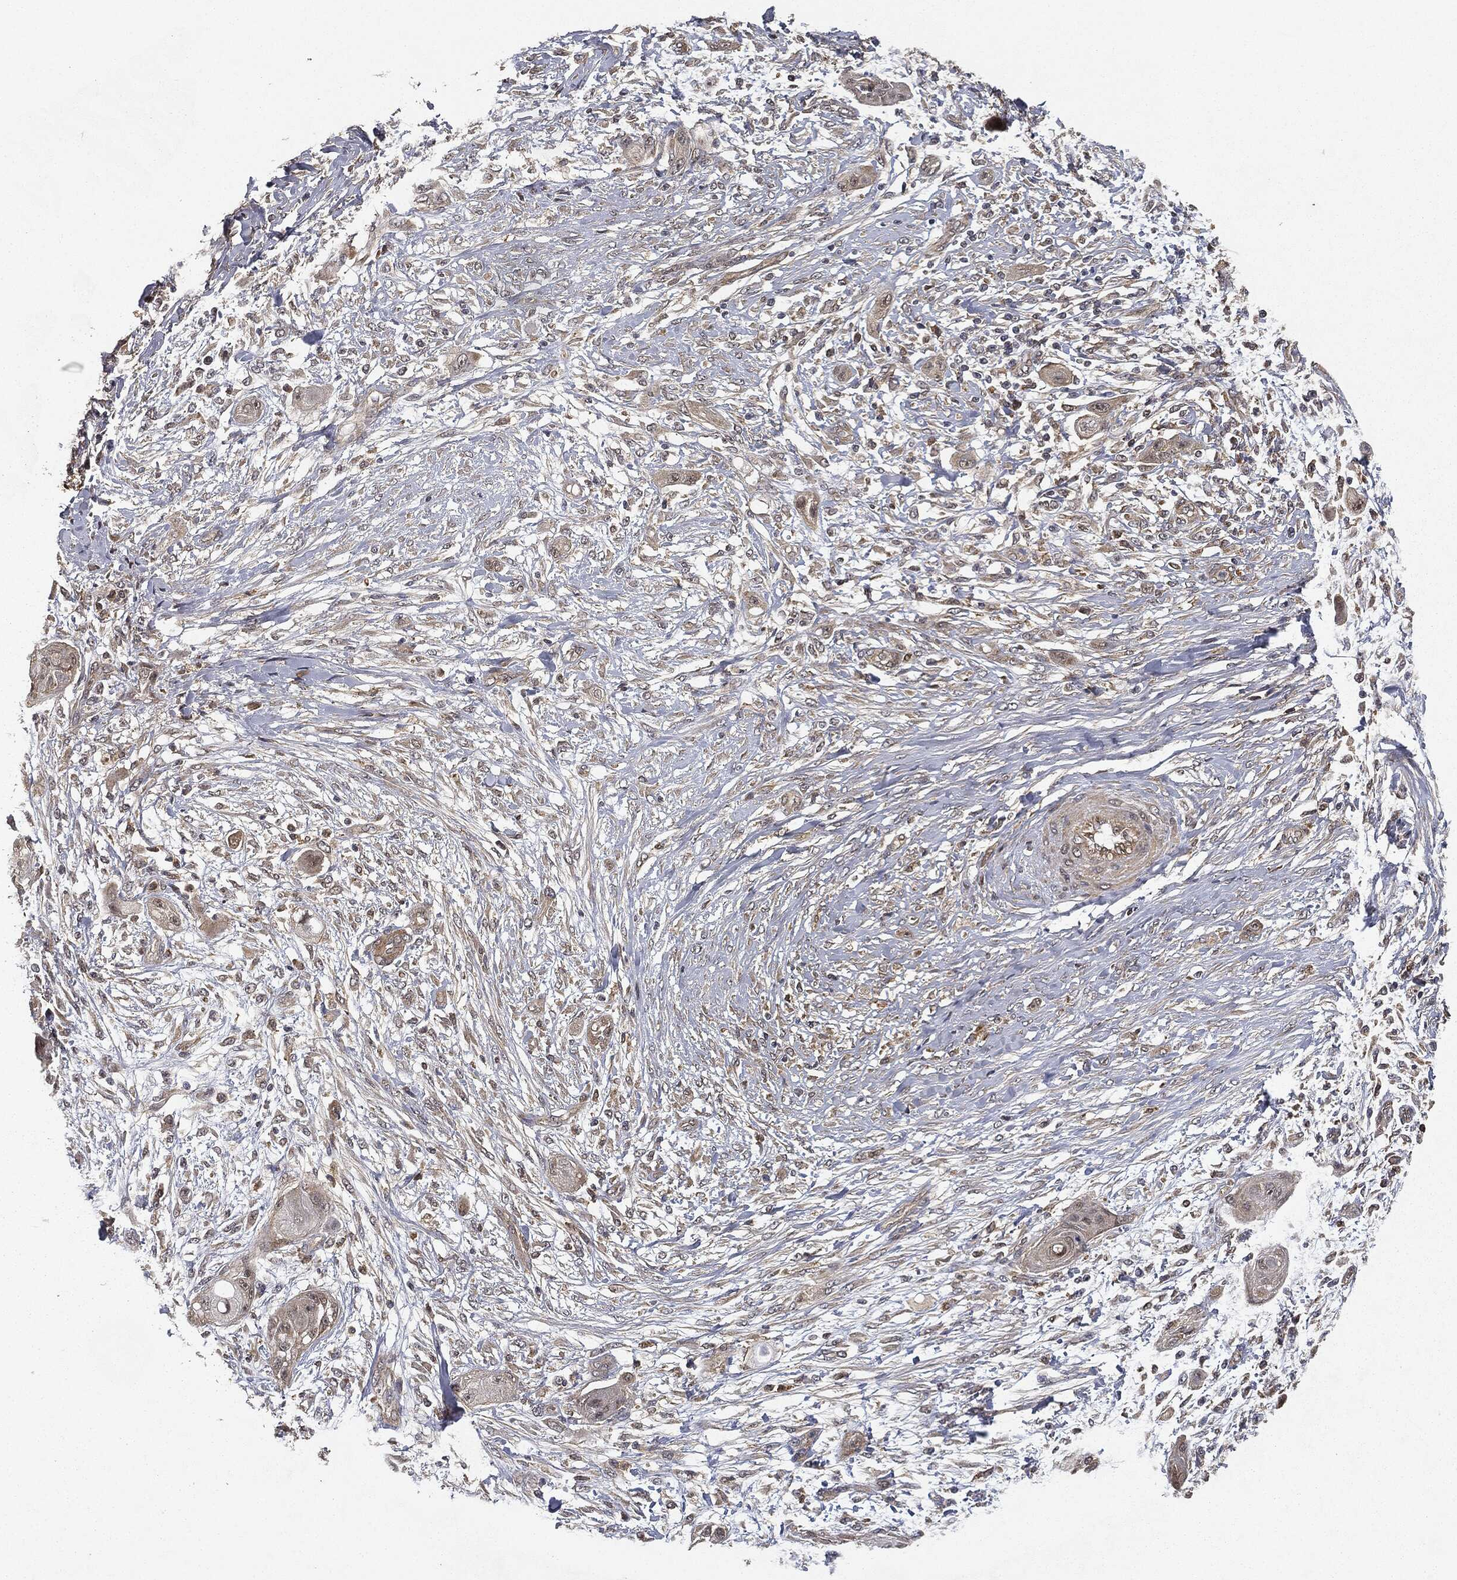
{"staining": {"intensity": "negative", "quantity": "none", "location": "none"}, "tissue": "skin cancer", "cell_type": "Tumor cells", "image_type": "cancer", "snomed": [{"axis": "morphology", "description": "Squamous cell carcinoma, NOS"}, {"axis": "topography", "description": "Skin"}], "caption": "The micrograph reveals no significant staining in tumor cells of skin cancer (squamous cell carcinoma).", "gene": "MIER2", "patient": {"sex": "male", "age": 62}}